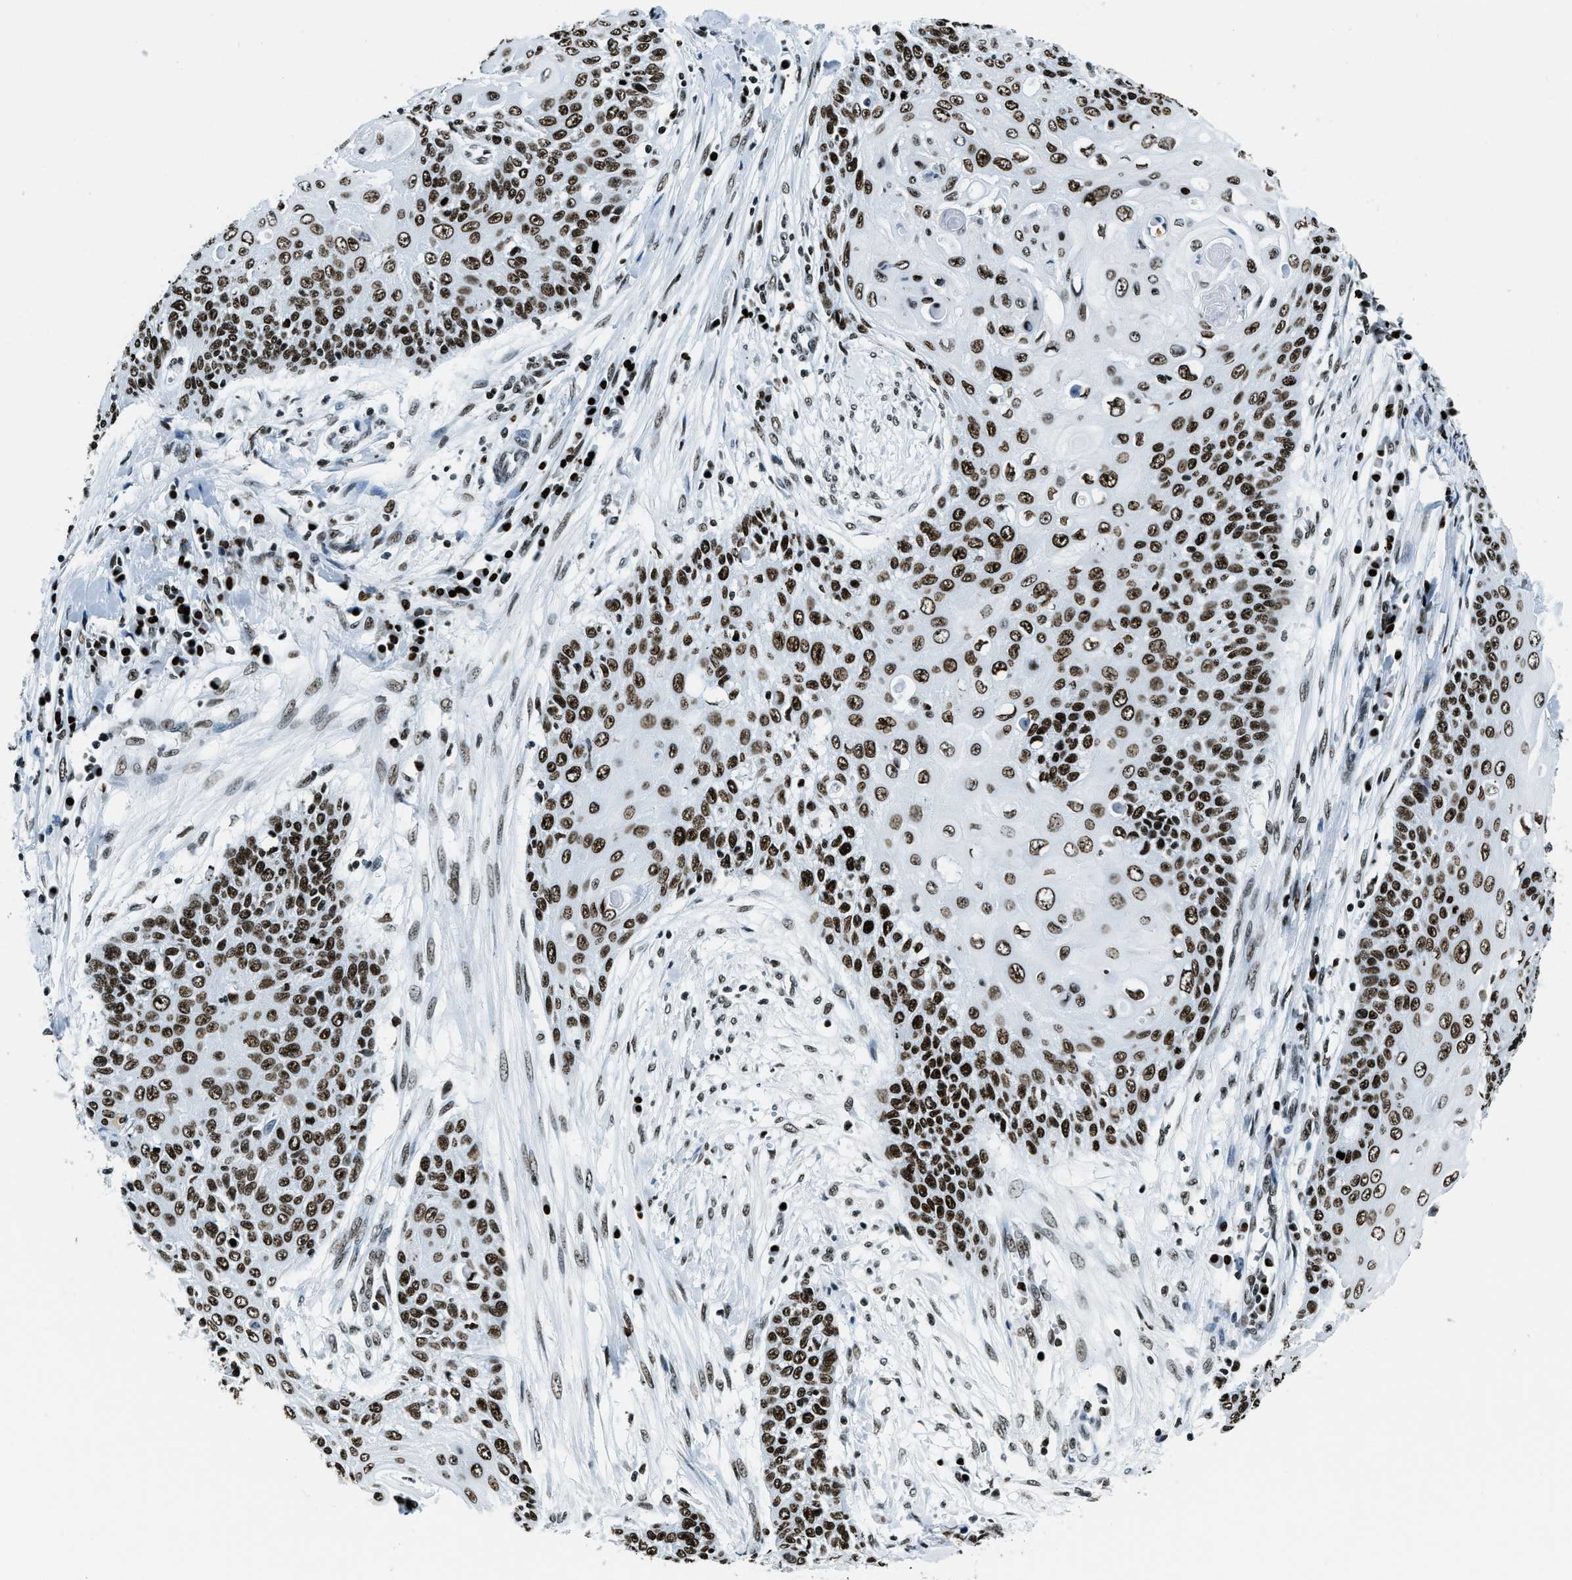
{"staining": {"intensity": "strong", "quantity": ">75%", "location": "nuclear"}, "tissue": "cervical cancer", "cell_type": "Tumor cells", "image_type": "cancer", "snomed": [{"axis": "morphology", "description": "Squamous cell carcinoma, NOS"}, {"axis": "topography", "description": "Cervix"}], "caption": "Cervical cancer (squamous cell carcinoma) was stained to show a protein in brown. There is high levels of strong nuclear positivity in approximately >75% of tumor cells.", "gene": "TOP1", "patient": {"sex": "female", "age": 39}}